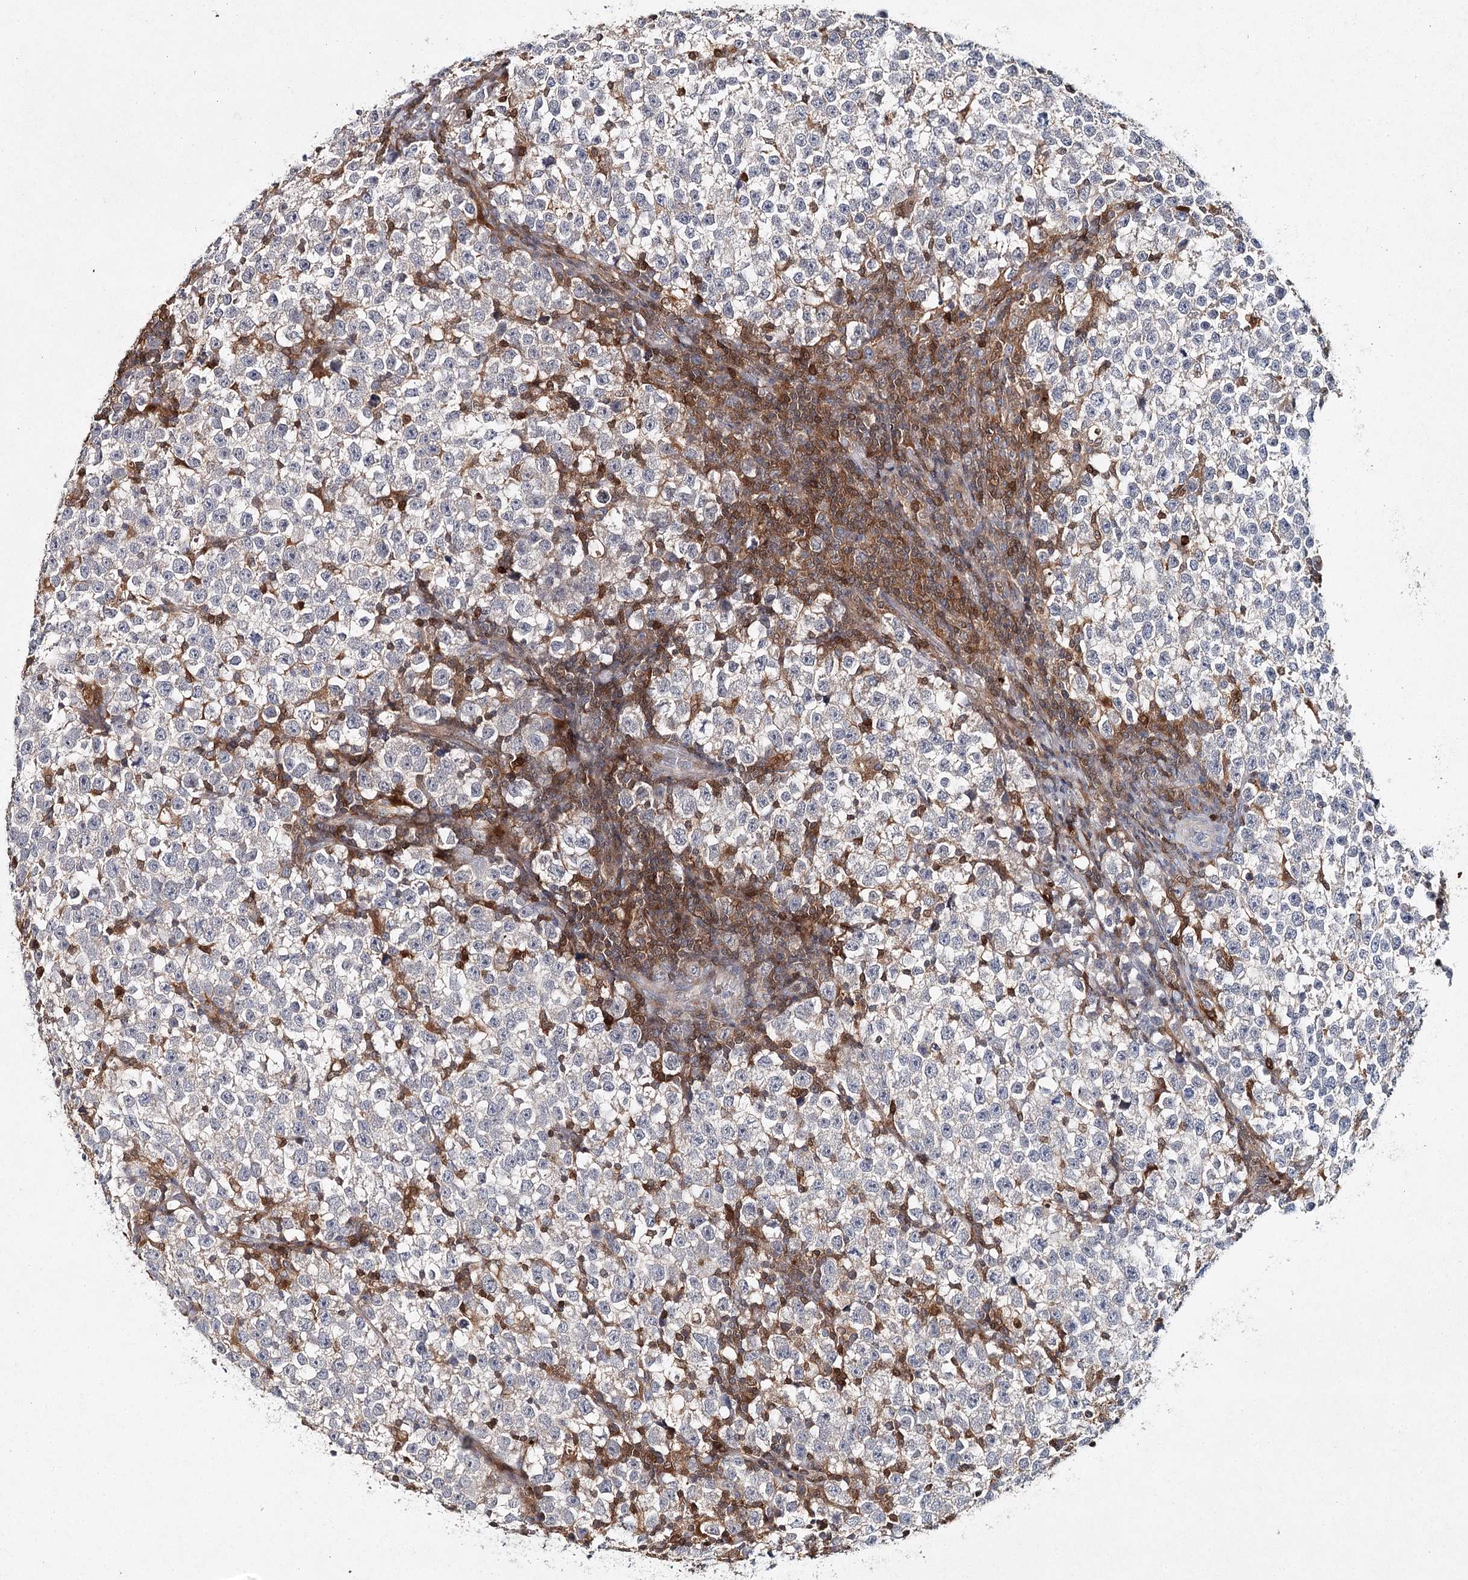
{"staining": {"intensity": "negative", "quantity": "none", "location": "none"}, "tissue": "testis cancer", "cell_type": "Tumor cells", "image_type": "cancer", "snomed": [{"axis": "morphology", "description": "Normal tissue, NOS"}, {"axis": "morphology", "description": "Seminoma, NOS"}, {"axis": "topography", "description": "Testis"}], "caption": "Immunohistochemistry (IHC) of seminoma (testis) exhibits no positivity in tumor cells.", "gene": "SLC41A2", "patient": {"sex": "male", "age": 43}}